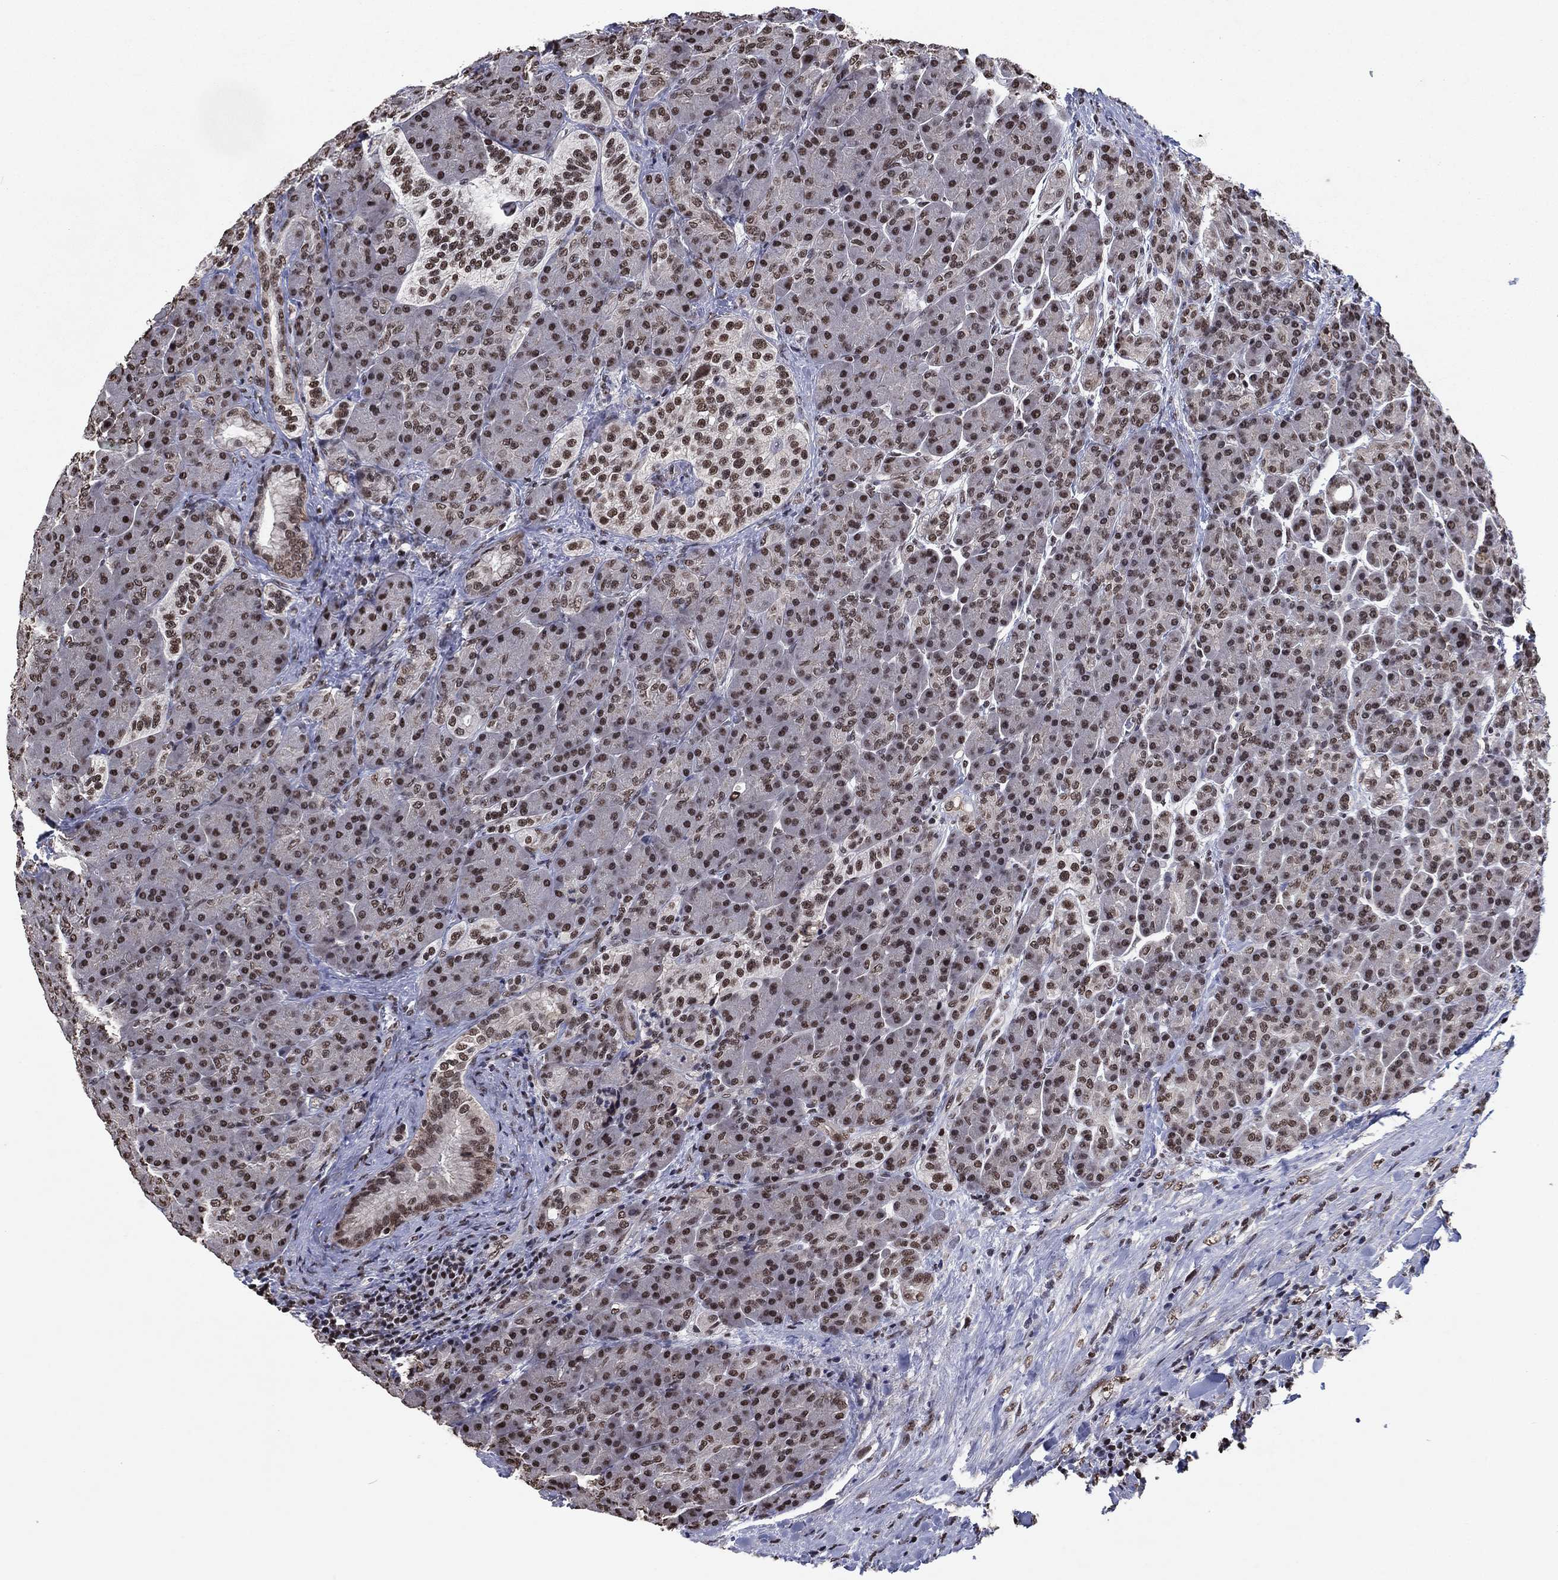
{"staining": {"intensity": "strong", "quantity": ">75%", "location": "nuclear"}, "tissue": "pancreas", "cell_type": "Exocrine glandular cells", "image_type": "normal", "snomed": [{"axis": "morphology", "description": "Normal tissue, NOS"}, {"axis": "topography", "description": "Pancreas"}], "caption": "Exocrine glandular cells reveal strong nuclear staining in approximately >75% of cells in normal pancreas. The protein of interest is shown in brown color, while the nuclei are stained blue.", "gene": "ZBTB42", "patient": {"sex": "male", "age": 70}}